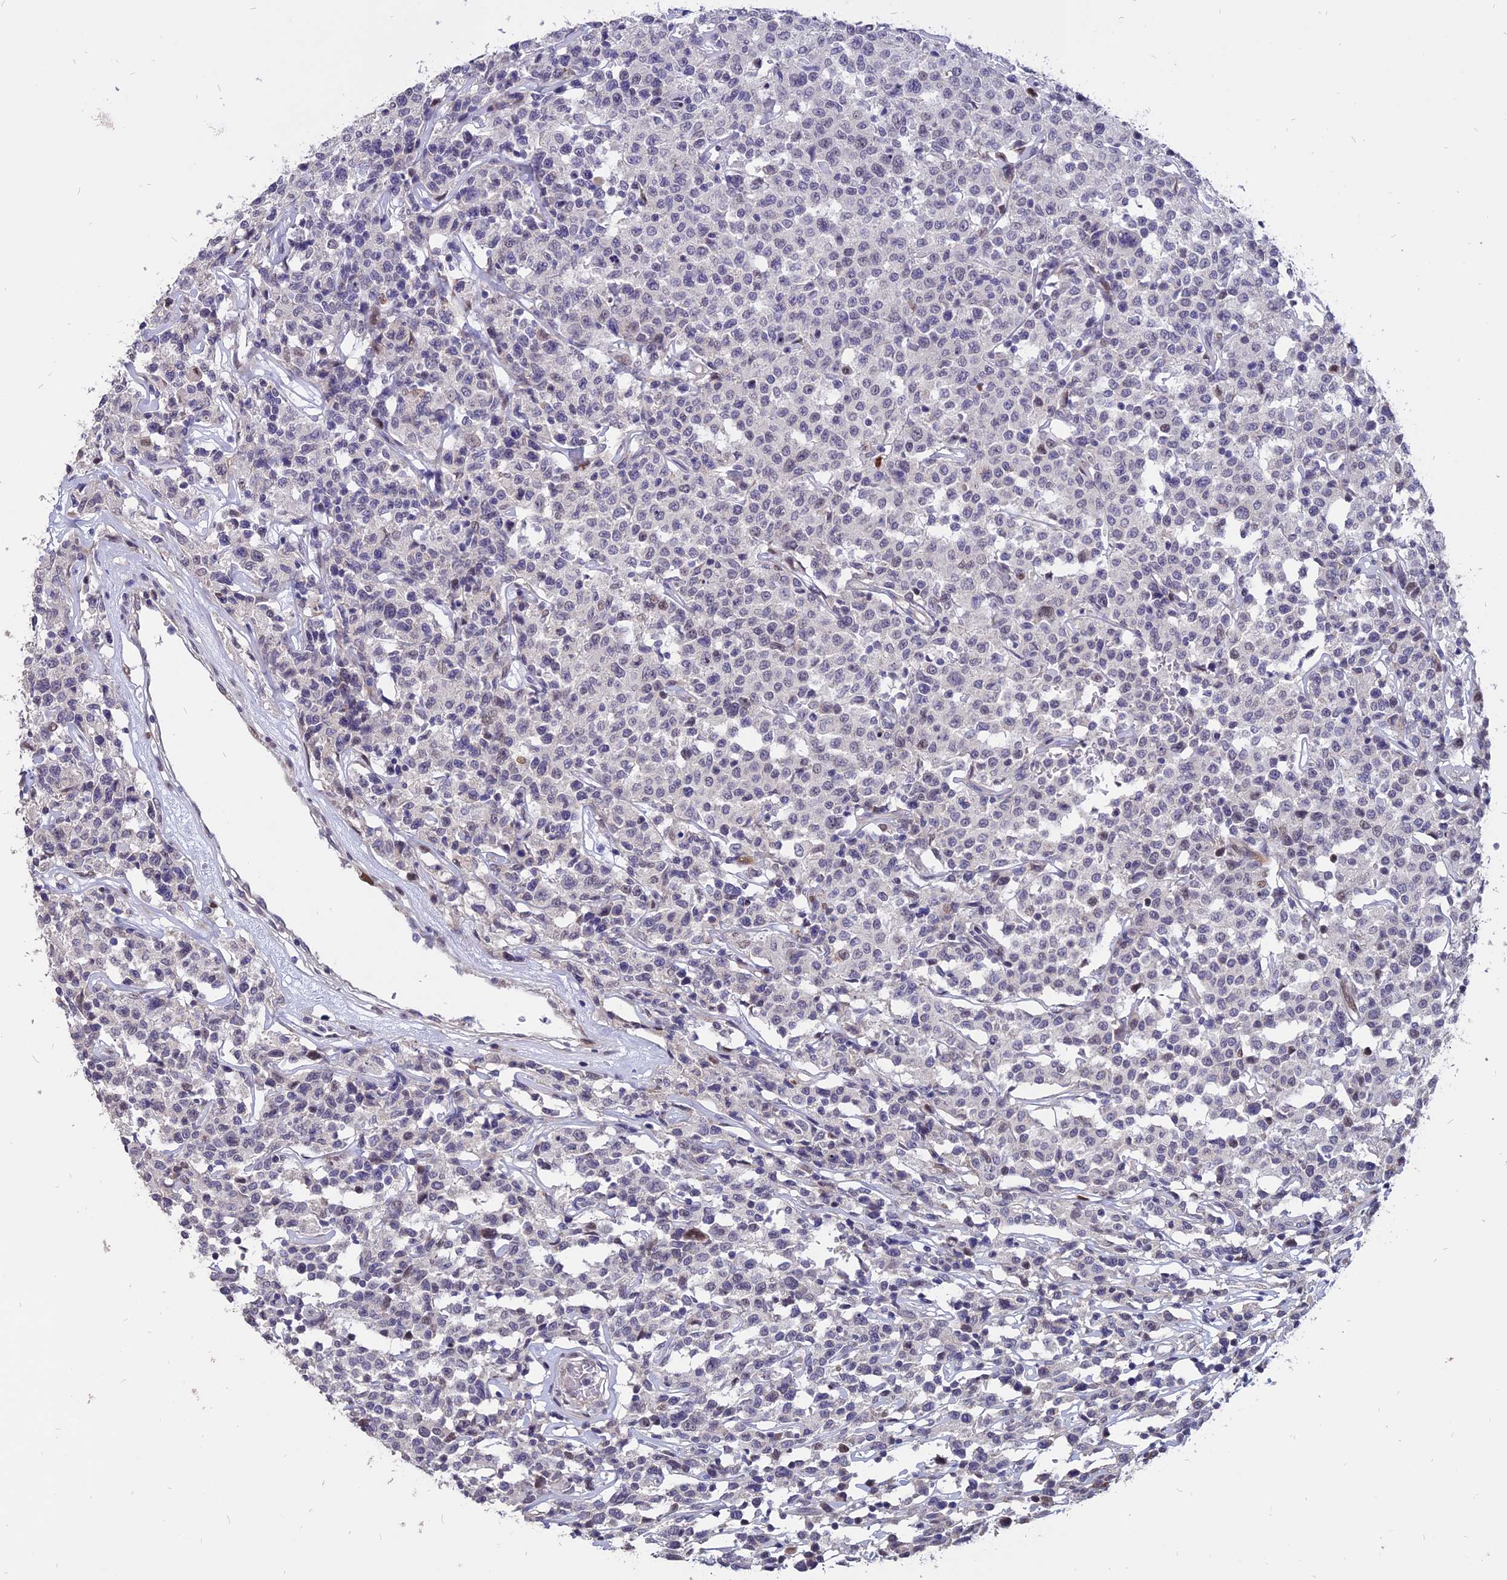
{"staining": {"intensity": "negative", "quantity": "none", "location": "none"}, "tissue": "lymphoma", "cell_type": "Tumor cells", "image_type": "cancer", "snomed": [{"axis": "morphology", "description": "Malignant lymphoma, non-Hodgkin's type, Low grade"}, {"axis": "topography", "description": "Small intestine"}], "caption": "High magnification brightfield microscopy of malignant lymphoma, non-Hodgkin's type (low-grade) stained with DAB (brown) and counterstained with hematoxylin (blue): tumor cells show no significant staining.", "gene": "TMEM263", "patient": {"sex": "female", "age": 59}}